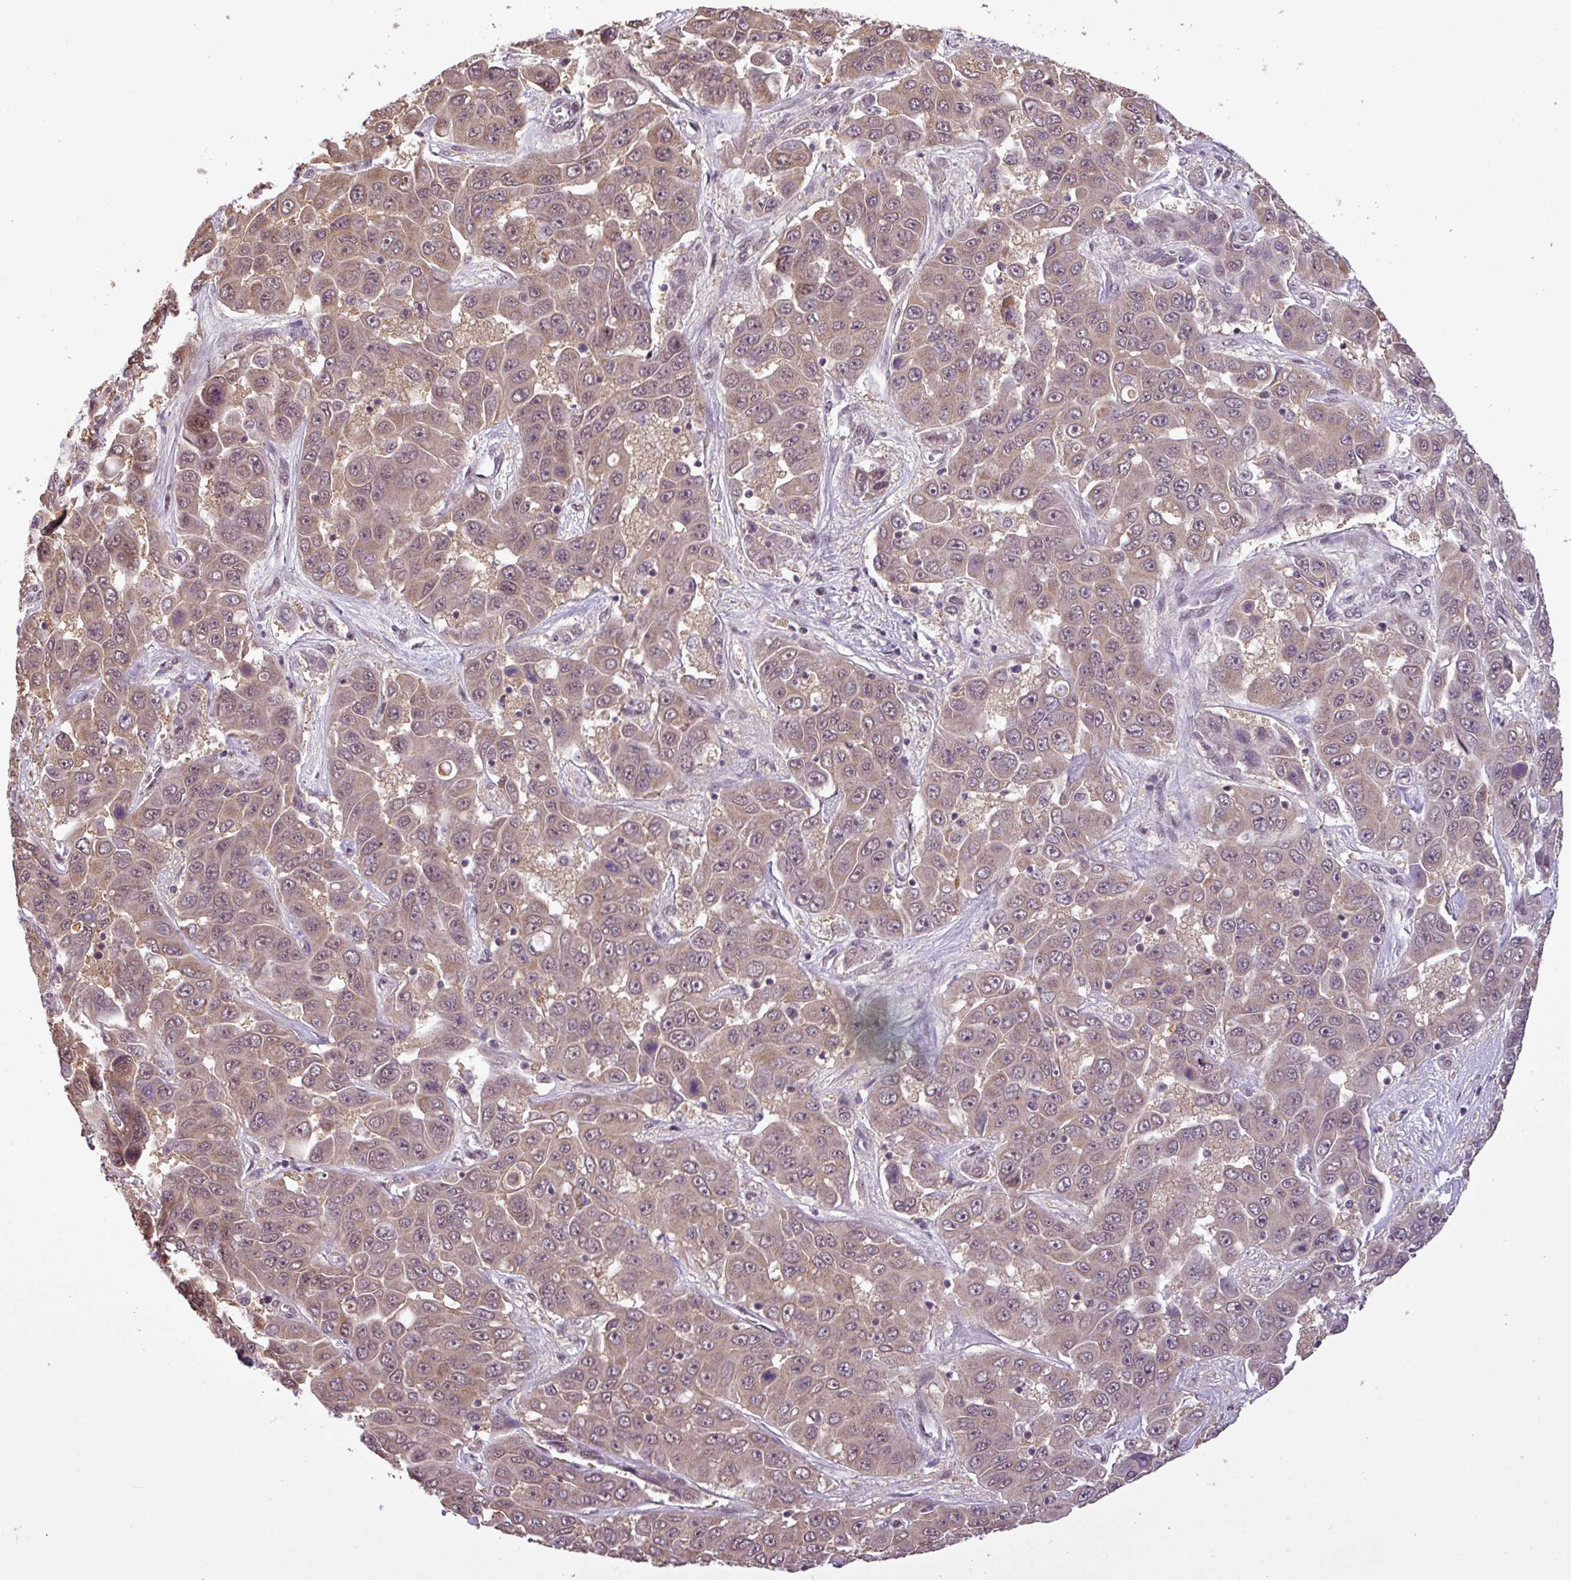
{"staining": {"intensity": "weak", "quantity": ">75%", "location": "cytoplasmic/membranous"}, "tissue": "liver cancer", "cell_type": "Tumor cells", "image_type": "cancer", "snomed": [{"axis": "morphology", "description": "Cholangiocarcinoma"}, {"axis": "topography", "description": "Liver"}], "caption": "Protein staining of liver cholangiocarcinoma tissue shows weak cytoplasmic/membranous expression in about >75% of tumor cells. The protein is stained brown, and the nuclei are stained in blue (DAB (3,3'-diaminobenzidine) IHC with brightfield microscopy, high magnification).", "gene": "MFHAS1", "patient": {"sex": "female", "age": 52}}